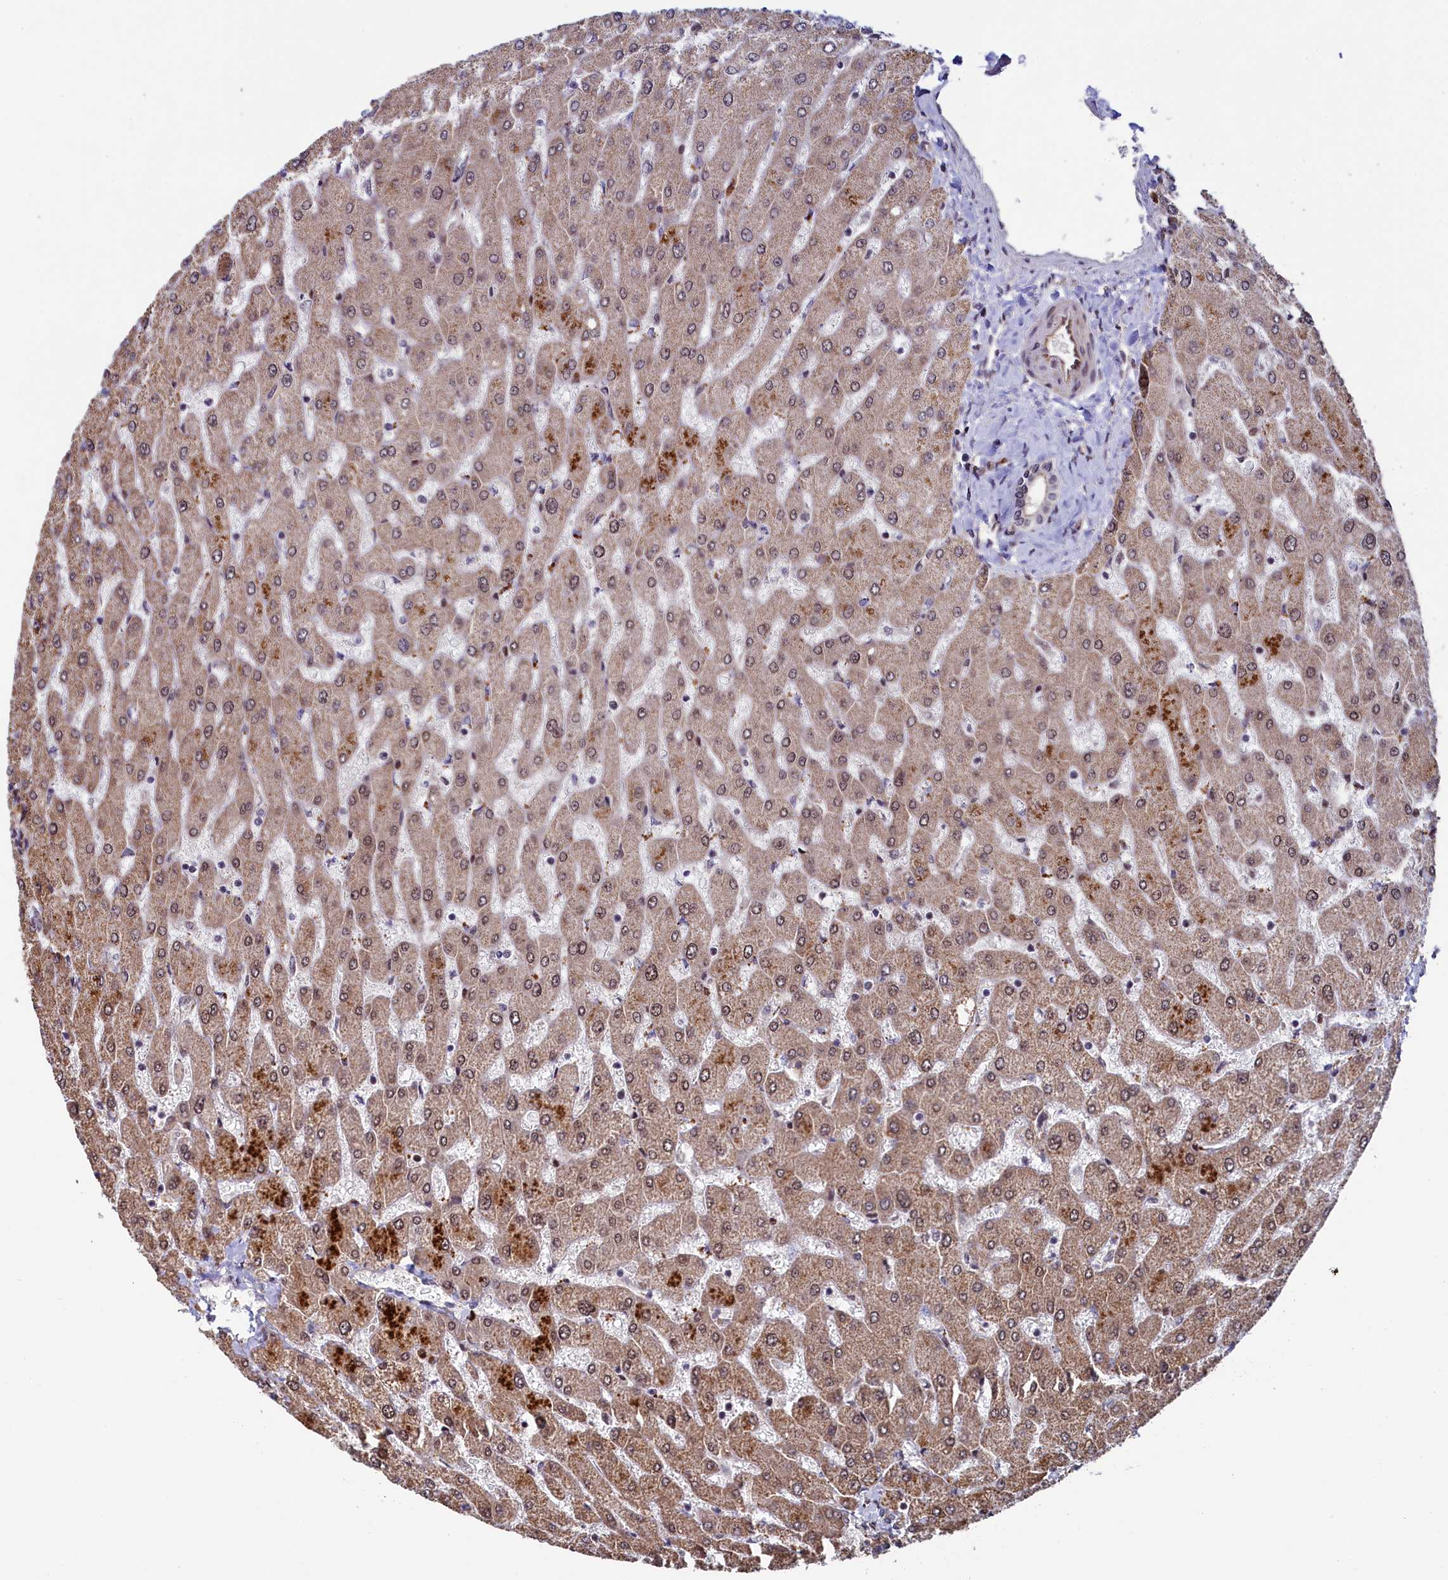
{"staining": {"intensity": "weak", "quantity": "25%-75%", "location": "nuclear"}, "tissue": "liver", "cell_type": "Cholangiocytes", "image_type": "normal", "snomed": [{"axis": "morphology", "description": "Normal tissue, NOS"}, {"axis": "topography", "description": "Liver"}], "caption": "The immunohistochemical stain highlights weak nuclear expression in cholangiocytes of unremarkable liver. (DAB IHC with brightfield microscopy, high magnification).", "gene": "LEO1", "patient": {"sex": "male", "age": 55}}